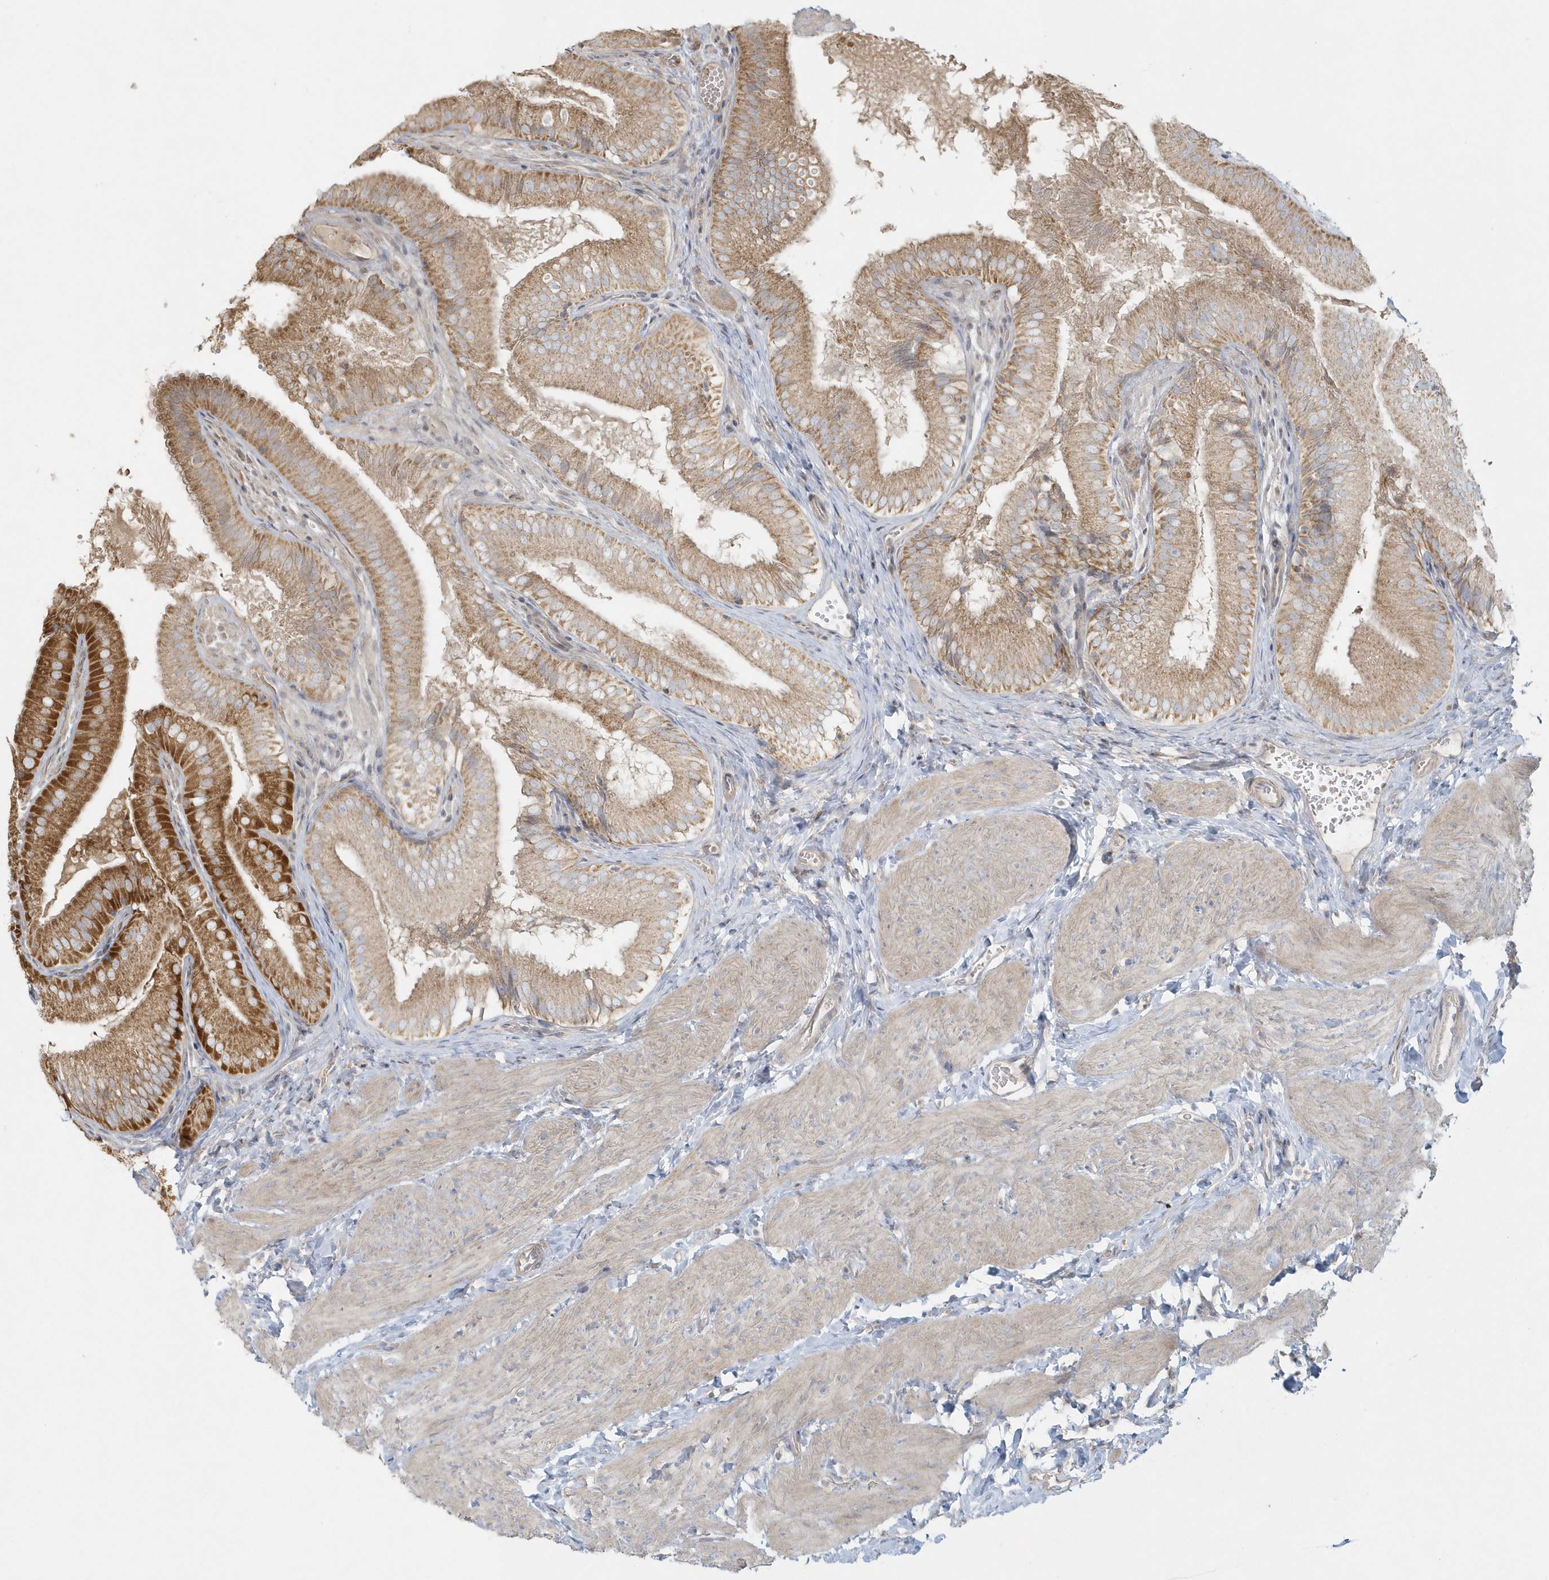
{"staining": {"intensity": "strong", "quantity": "25%-75%", "location": "cytoplasmic/membranous"}, "tissue": "gallbladder", "cell_type": "Glandular cells", "image_type": "normal", "snomed": [{"axis": "morphology", "description": "Normal tissue, NOS"}, {"axis": "topography", "description": "Gallbladder"}], "caption": "High-magnification brightfield microscopy of benign gallbladder stained with DAB (3,3'-diaminobenzidine) (brown) and counterstained with hematoxylin (blue). glandular cells exhibit strong cytoplasmic/membranous positivity is present in approximately25%-75% of cells.", "gene": "BLTP3A", "patient": {"sex": "female", "age": 30}}